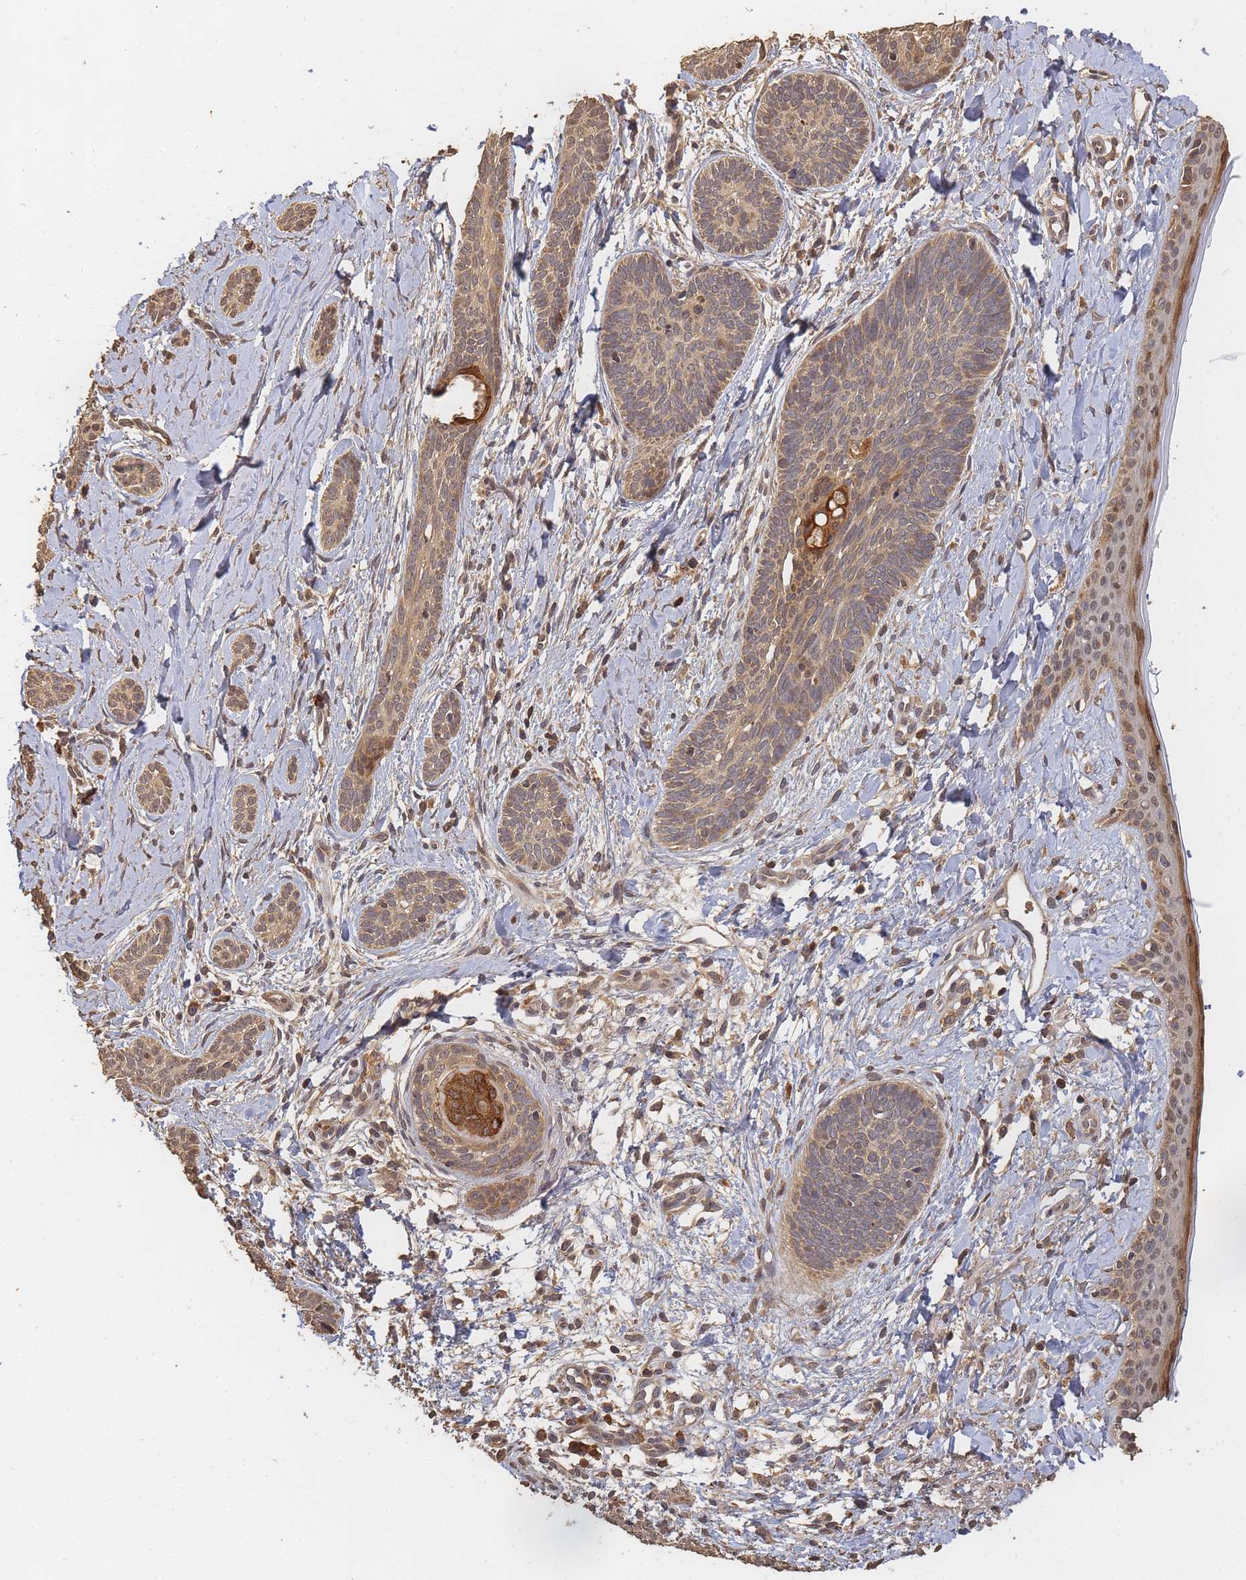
{"staining": {"intensity": "weak", "quantity": ">75%", "location": "cytoplasmic/membranous"}, "tissue": "skin cancer", "cell_type": "Tumor cells", "image_type": "cancer", "snomed": [{"axis": "morphology", "description": "Basal cell carcinoma"}, {"axis": "topography", "description": "Skin"}], "caption": "About >75% of tumor cells in skin cancer display weak cytoplasmic/membranous protein staining as visualized by brown immunohistochemical staining.", "gene": "ALKBH1", "patient": {"sex": "female", "age": 81}}